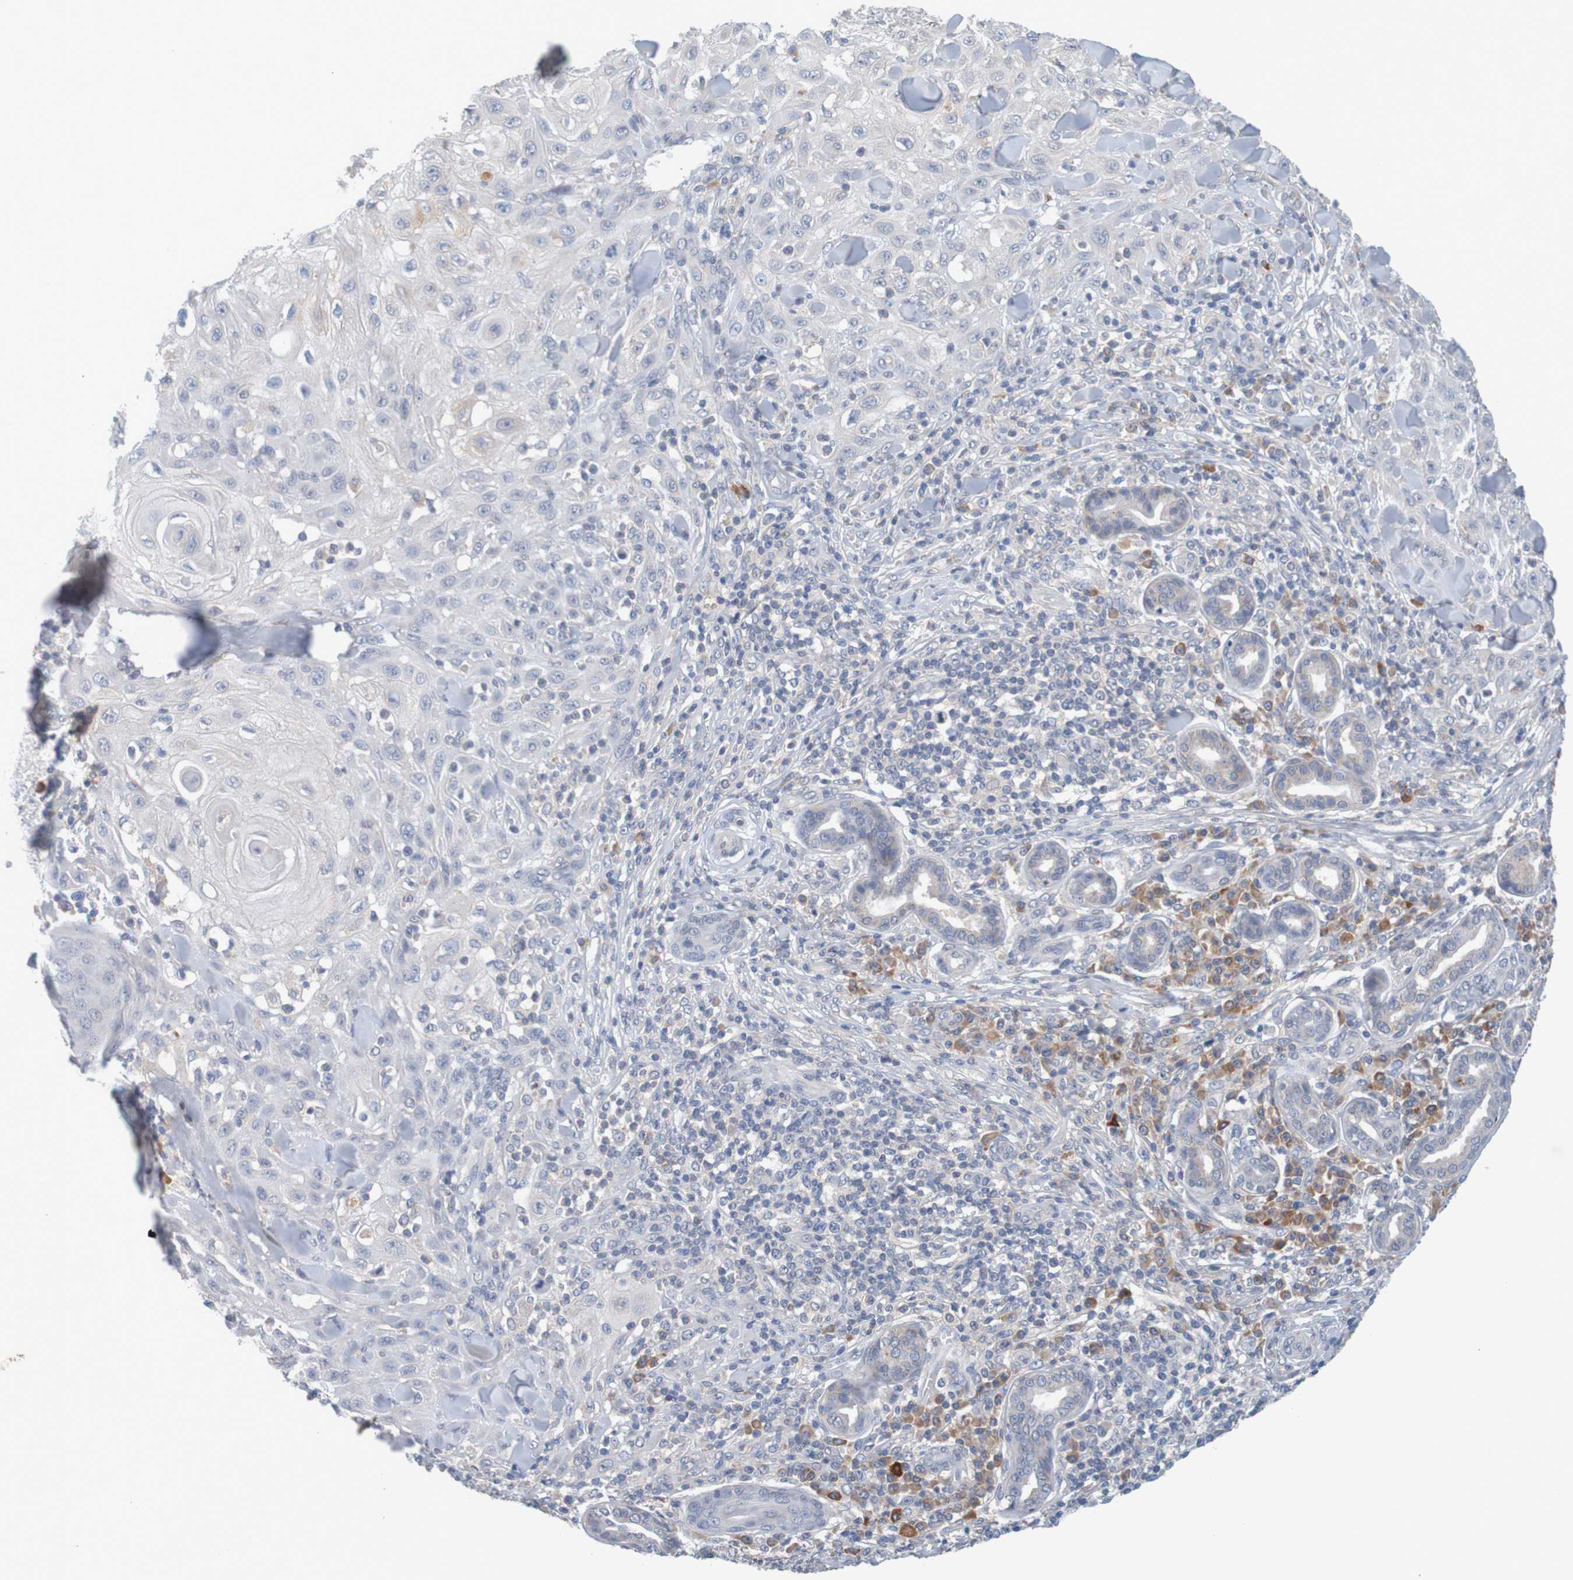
{"staining": {"intensity": "negative", "quantity": "none", "location": "none"}, "tissue": "skin cancer", "cell_type": "Tumor cells", "image_type": "cancer", "snomed": [{"axis": "morphology", "description": "Squamous cell carcinoma, NOS"}, {"axis": "topography", "description": "Skin"}], "caption": "Immunohistochemical staining of human skin cancer (squamous cell carcinoma) displays no significant expression in tumor cells.", "gene": "LTA", "patient": {"sex": "male", "age": 24}}